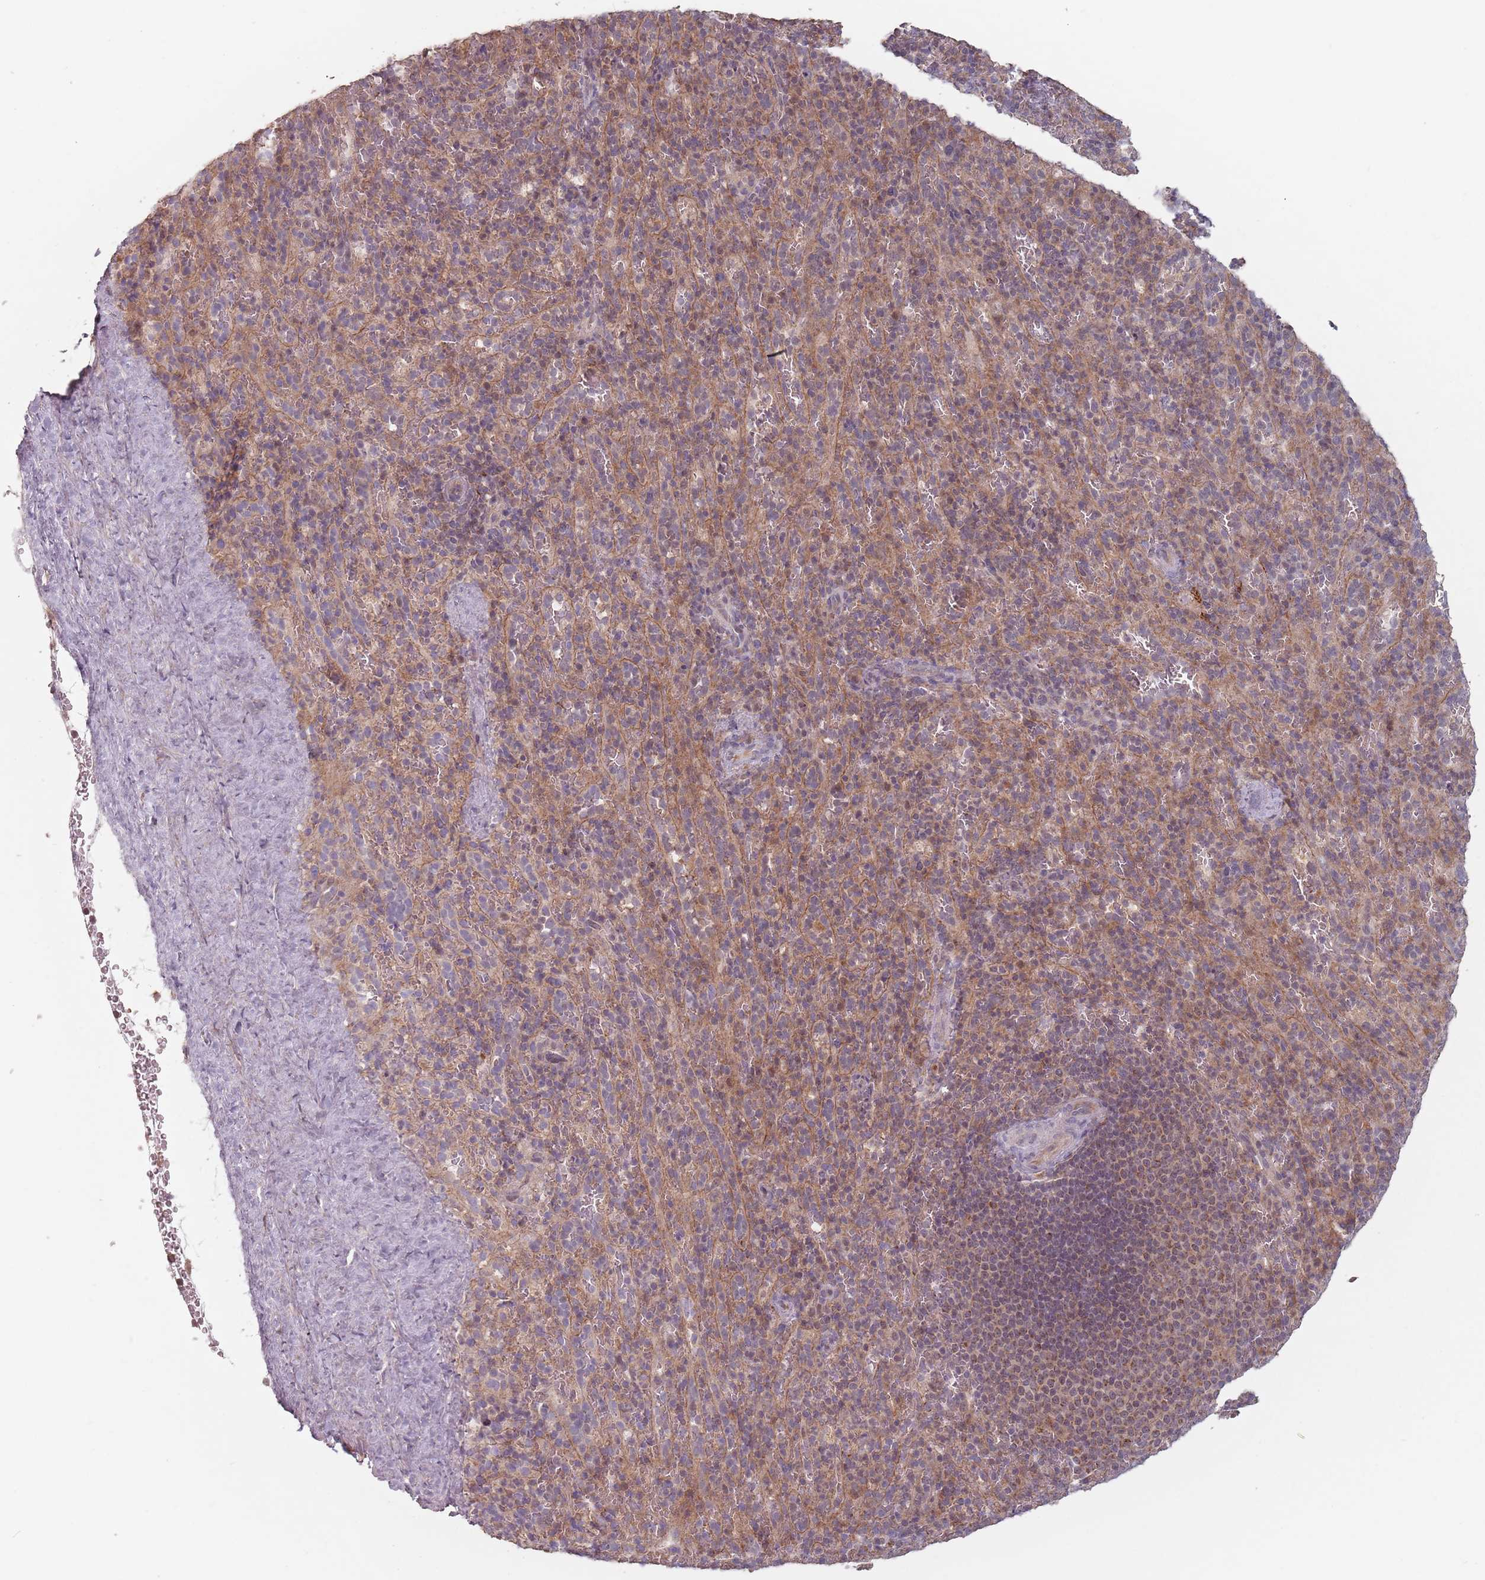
{"staining": {"intensity": "moderate", "quantity": "25%-75%", "location": "cytoplasmic/membranous"}, "tissue": "spleen", "cell_type": "Cells in red pulp", "image_type": "normal", "snomed": [{"axis": "morphology", "description": "Normal tissue, NOS"}, {"axis": "topography", "description": "Spleen"}], "caption": "The immunohistochemical stain highlights moderate cytoplasmic/membranous expression in cells in red pulp of benign spleen.", "gene": "VPS52", "patient": {"sex": "female", "age": 21}}